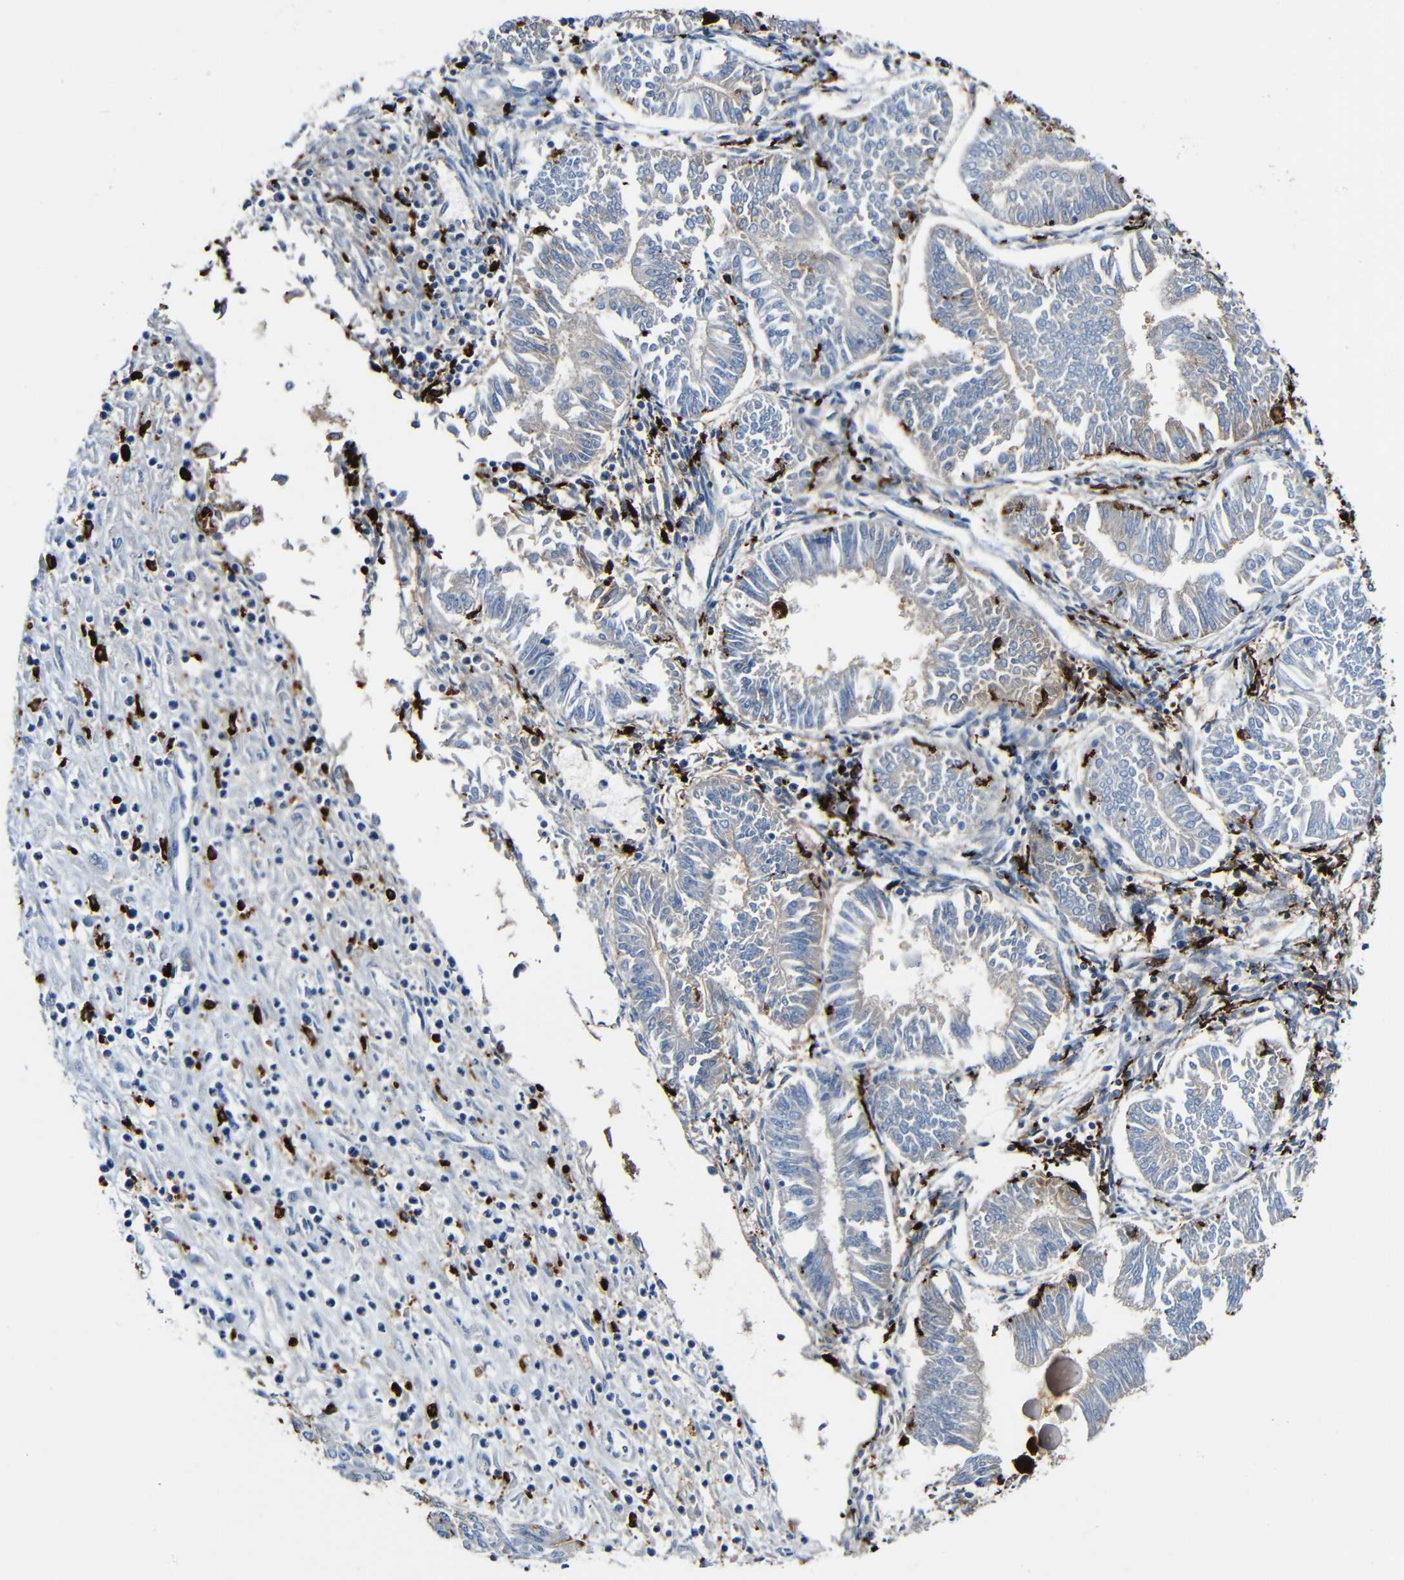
{"staining": {"intensity": "weak", "quantity": ">75%", "location": "cytoplasmic/membranous"}, "tissue": "endometrial cancer", "cell_type": "Tumor cells", "image_type": "cancer", "snomed": [{"axis": "morphology", "description": "Adenocarcinoma, NOS"}, {"axis": "topography", "description": "Endometrium"}], "caption": "IHC image of human endometrial adenocarcinoma stained for a protein (brown), which demonstrates low levels of weak cytoplasmic/membranous expression in approximately >75% of tumor cells.", "gene": "HLA-DMA", "patient": {"sex": "female", "age": 53}}